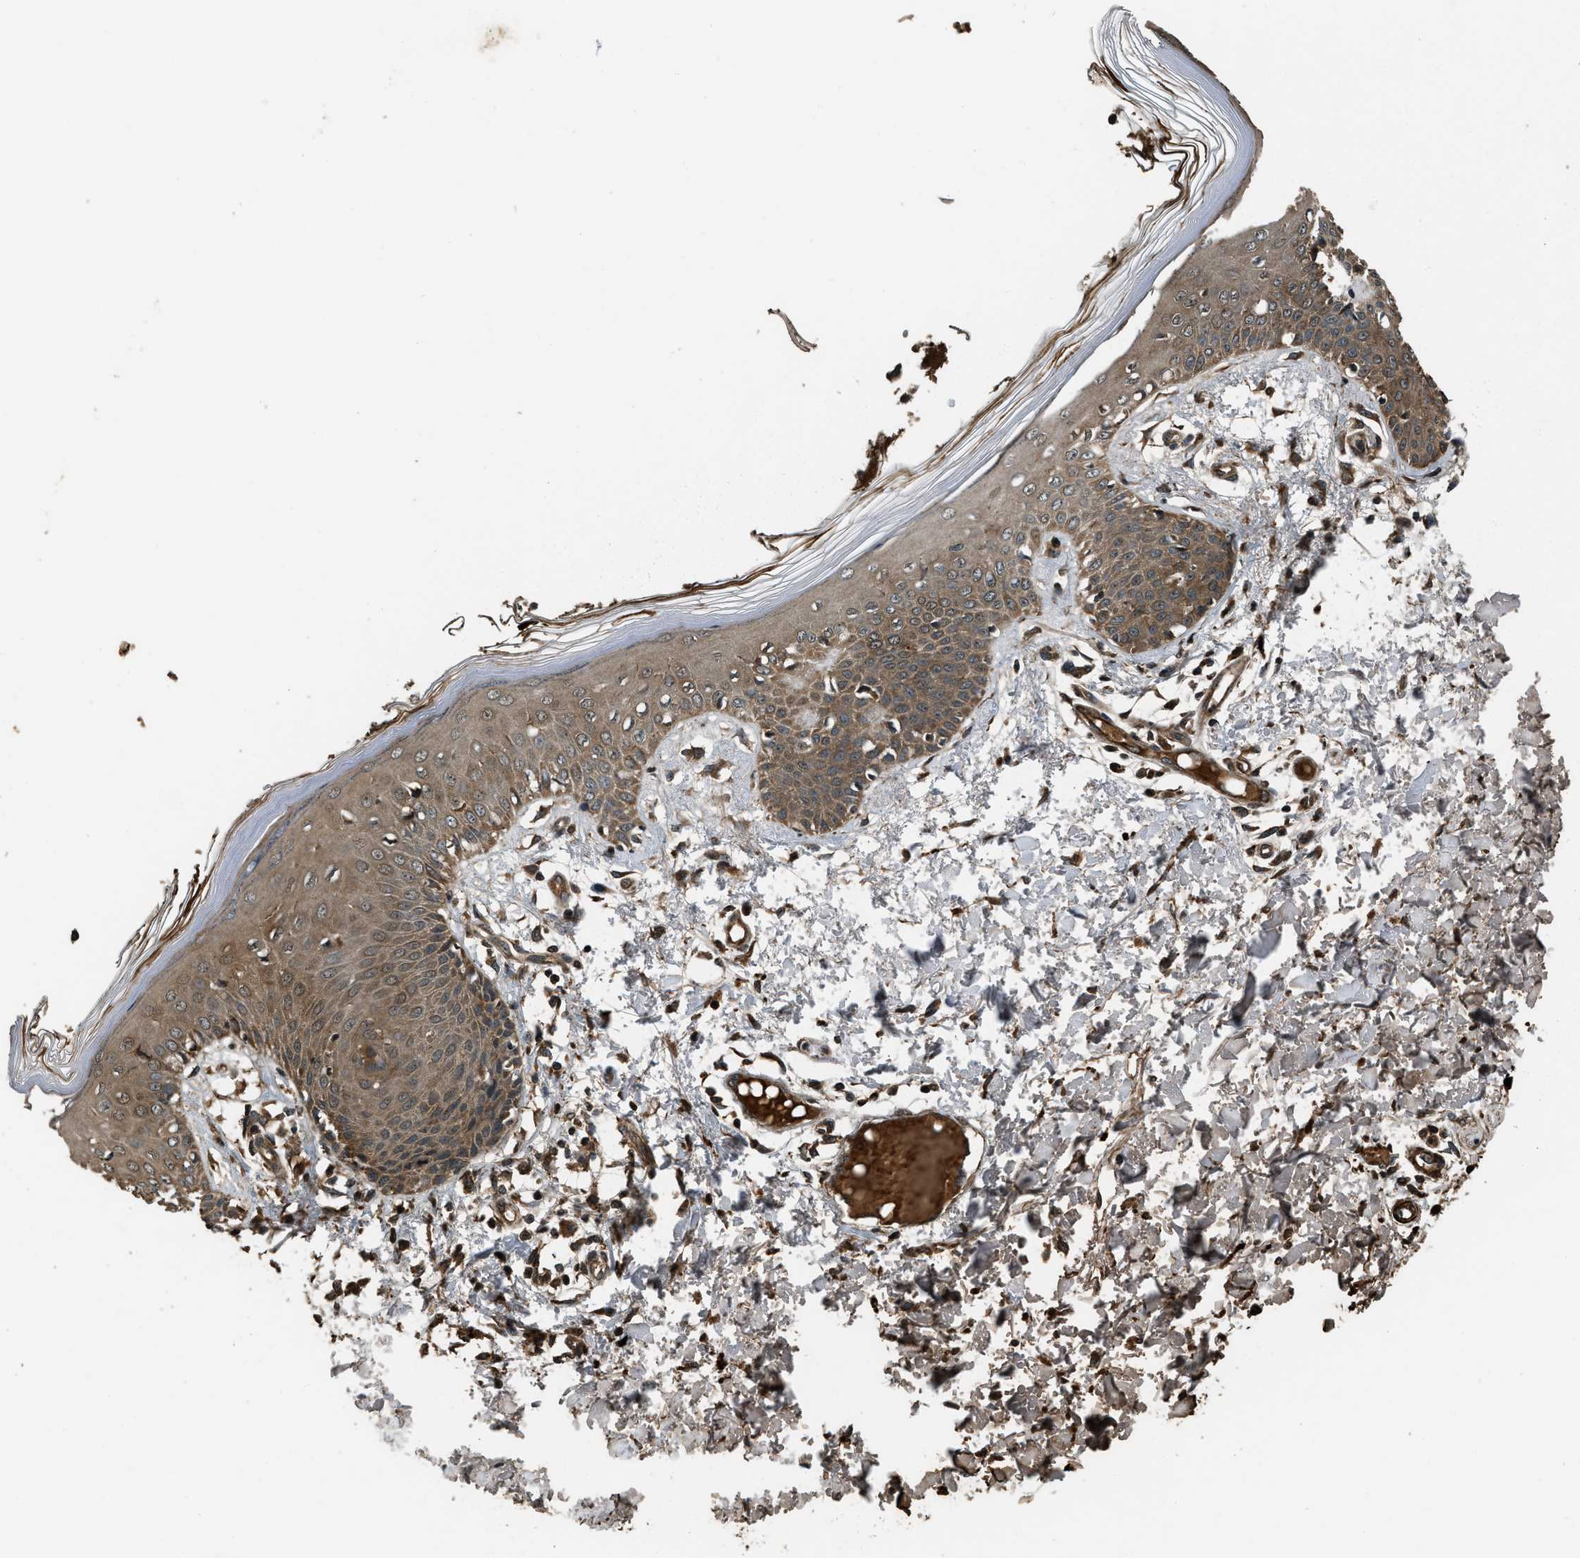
{"staining": {"intensity": "moderate", "quantity": ">75%", "location": "cytoplasmic/membranous"}, "tissue": "skin", "cell_type": "Fibroblasts", "image_type": "normal", "snomed": [{"axis": "morphology", "description": "Normal tissue, NOS"}, {"axis": "topography", "description": "Skin"}], "caption": "Protein staining demonstrates moderate cytoplasmic/membranous positivity in approximately >75% of fibroblasts in unremarkable skin. Nuclei are stained in blue.", "gene": "IRAK4", "patient": {"sex": "male", "age": 53}}